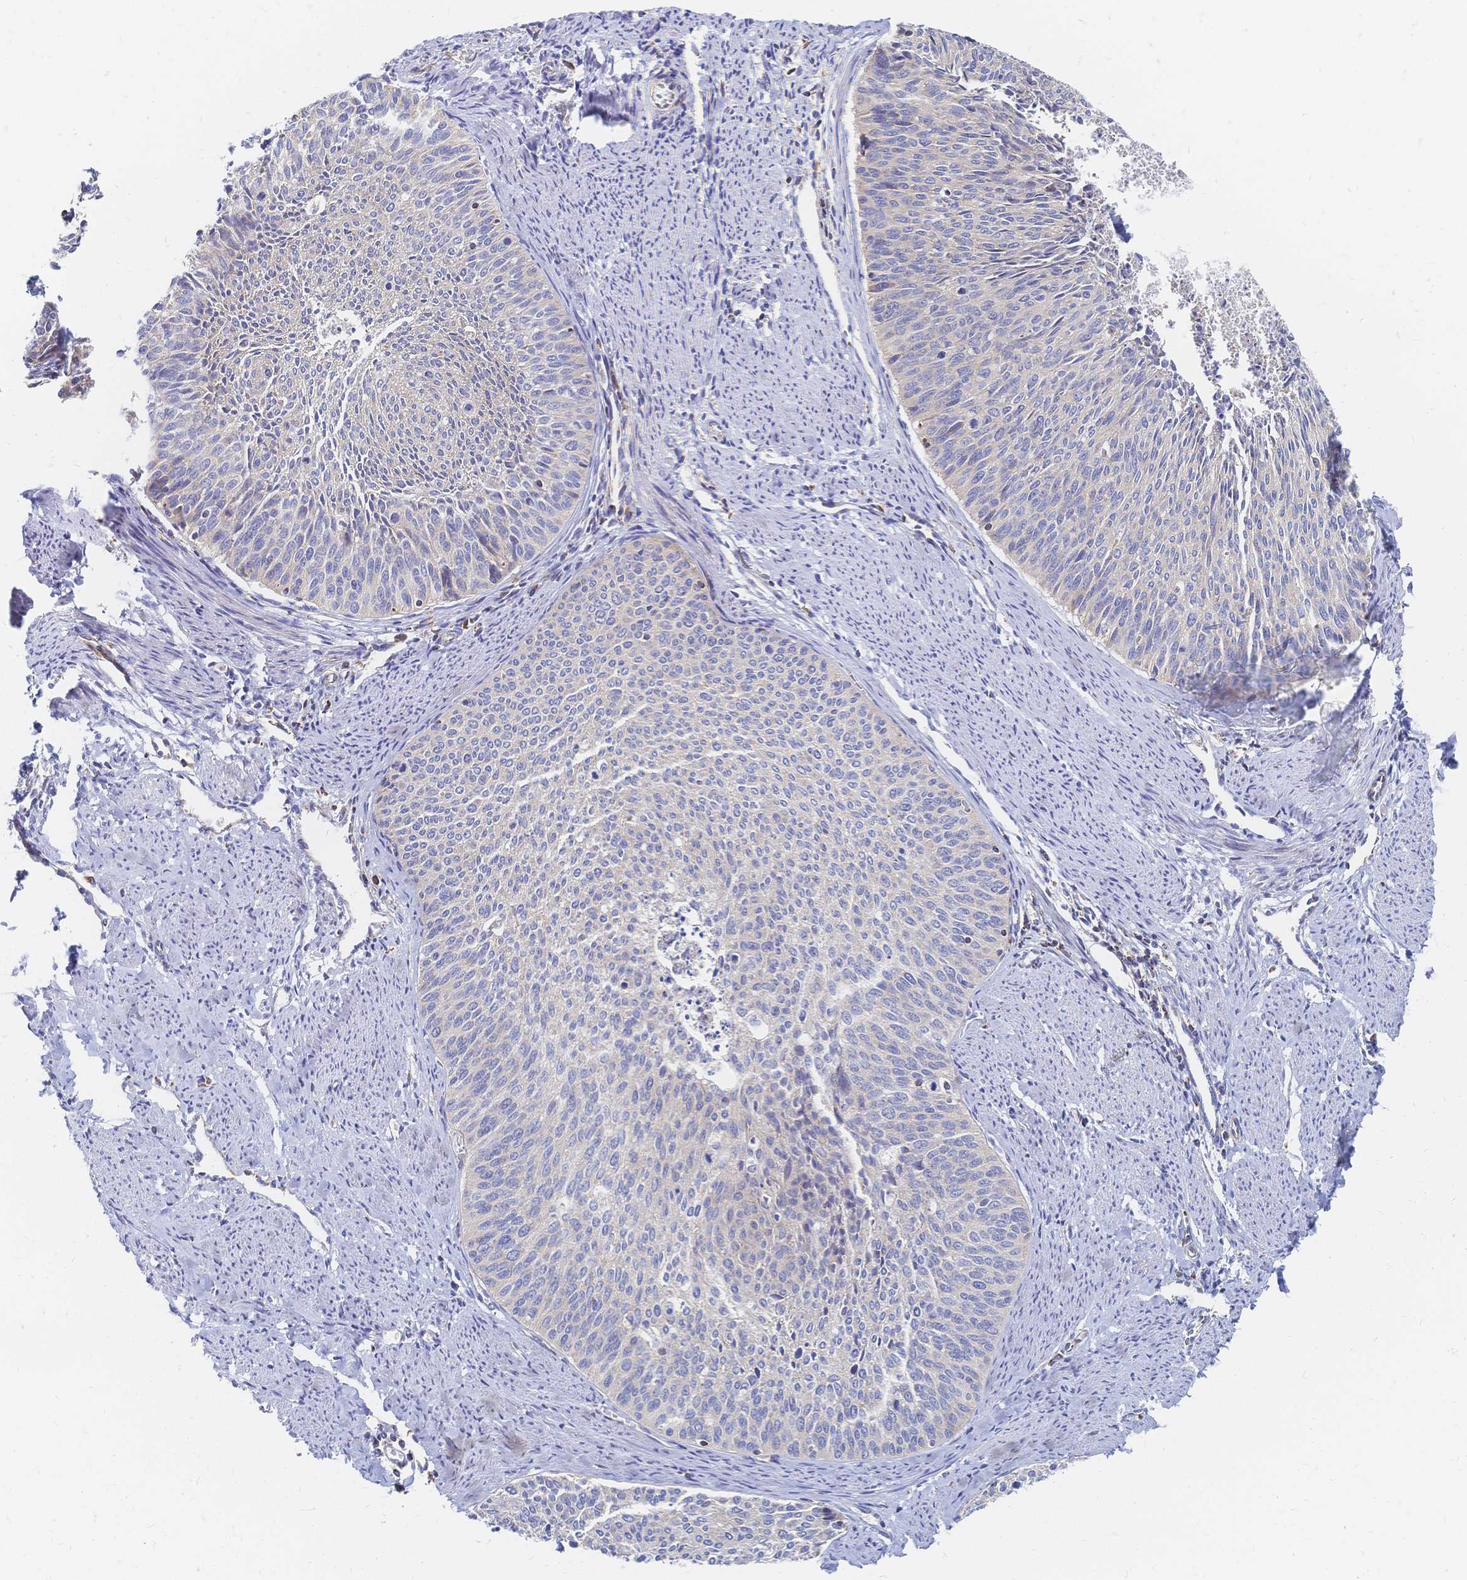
{"staining": {"intensity": "negative", "quantity": "none", "location": "none"}, "tissue": "cervical cancer", "cell_type": "Tumor cells", "image_type": "cancer", "snomed": [{"axis": "morphology", "description": "Squamous cell carcinoma, NOS"}, {"axis": "topography", "description": "Cervix"}], "caption": "Tumor cells show no significant protein positivity in cervical cancer (squamous cell carcinoma). (IHC, brightfield microscopy, high magnification).", "gene": "SORBS1", "patient": {"sex": "female", "age": 55}}